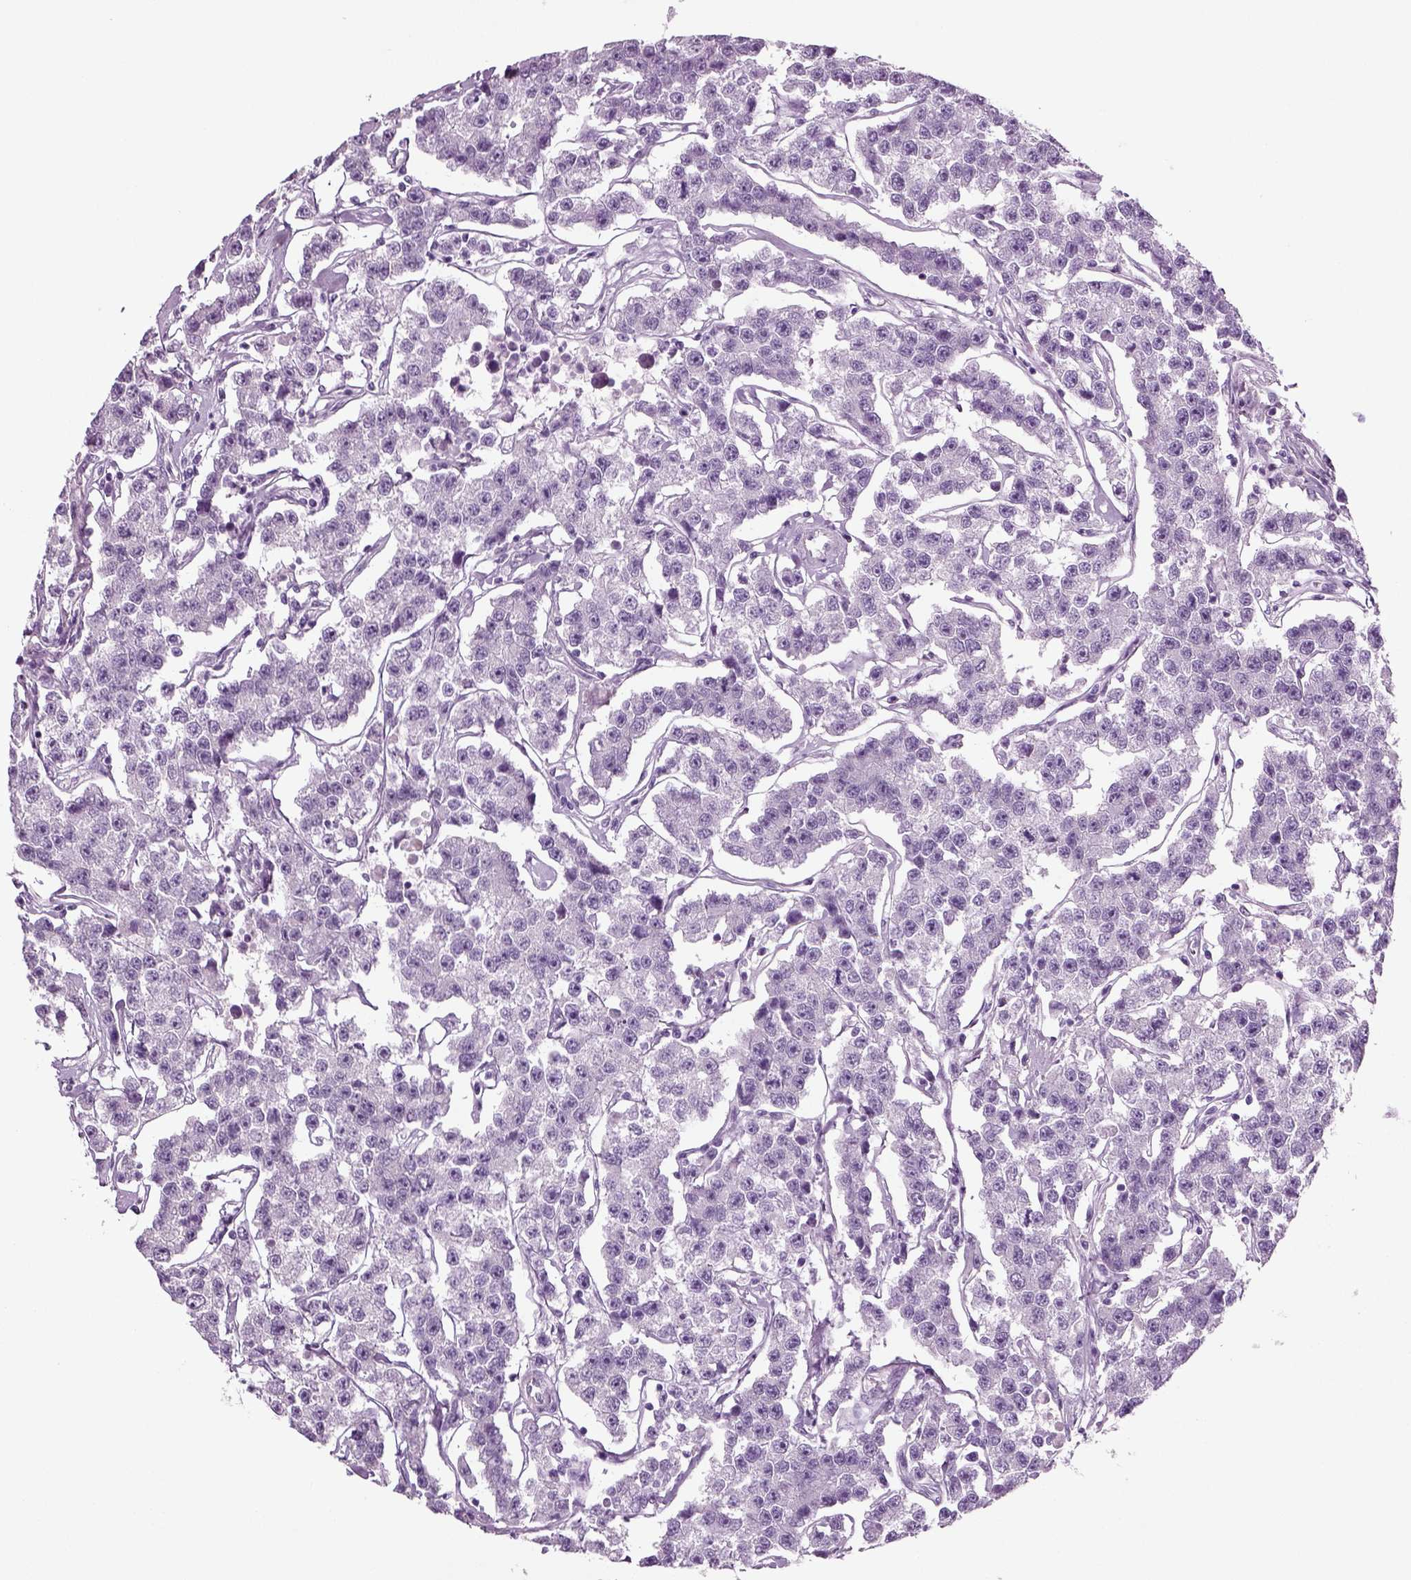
{"staining": {"intensity": "negative", "quantity": "none", "location": "none"}, "tissue": "testis cancer", "cell_type": "Tumor cells", "image_type": "cancer", "snomed": [{"axis": "morphology", "description": "Seminoma, NOS"}, {"axis": "topography", "description": "Testis"}], "caption": "This is a photomicrograph of immunohistochemistry (IHC) staining of testis cancer, which shows no positivity in tumor cells.", "gene": "CRABP1", "patient": {"sex": "male", "age": 59}}